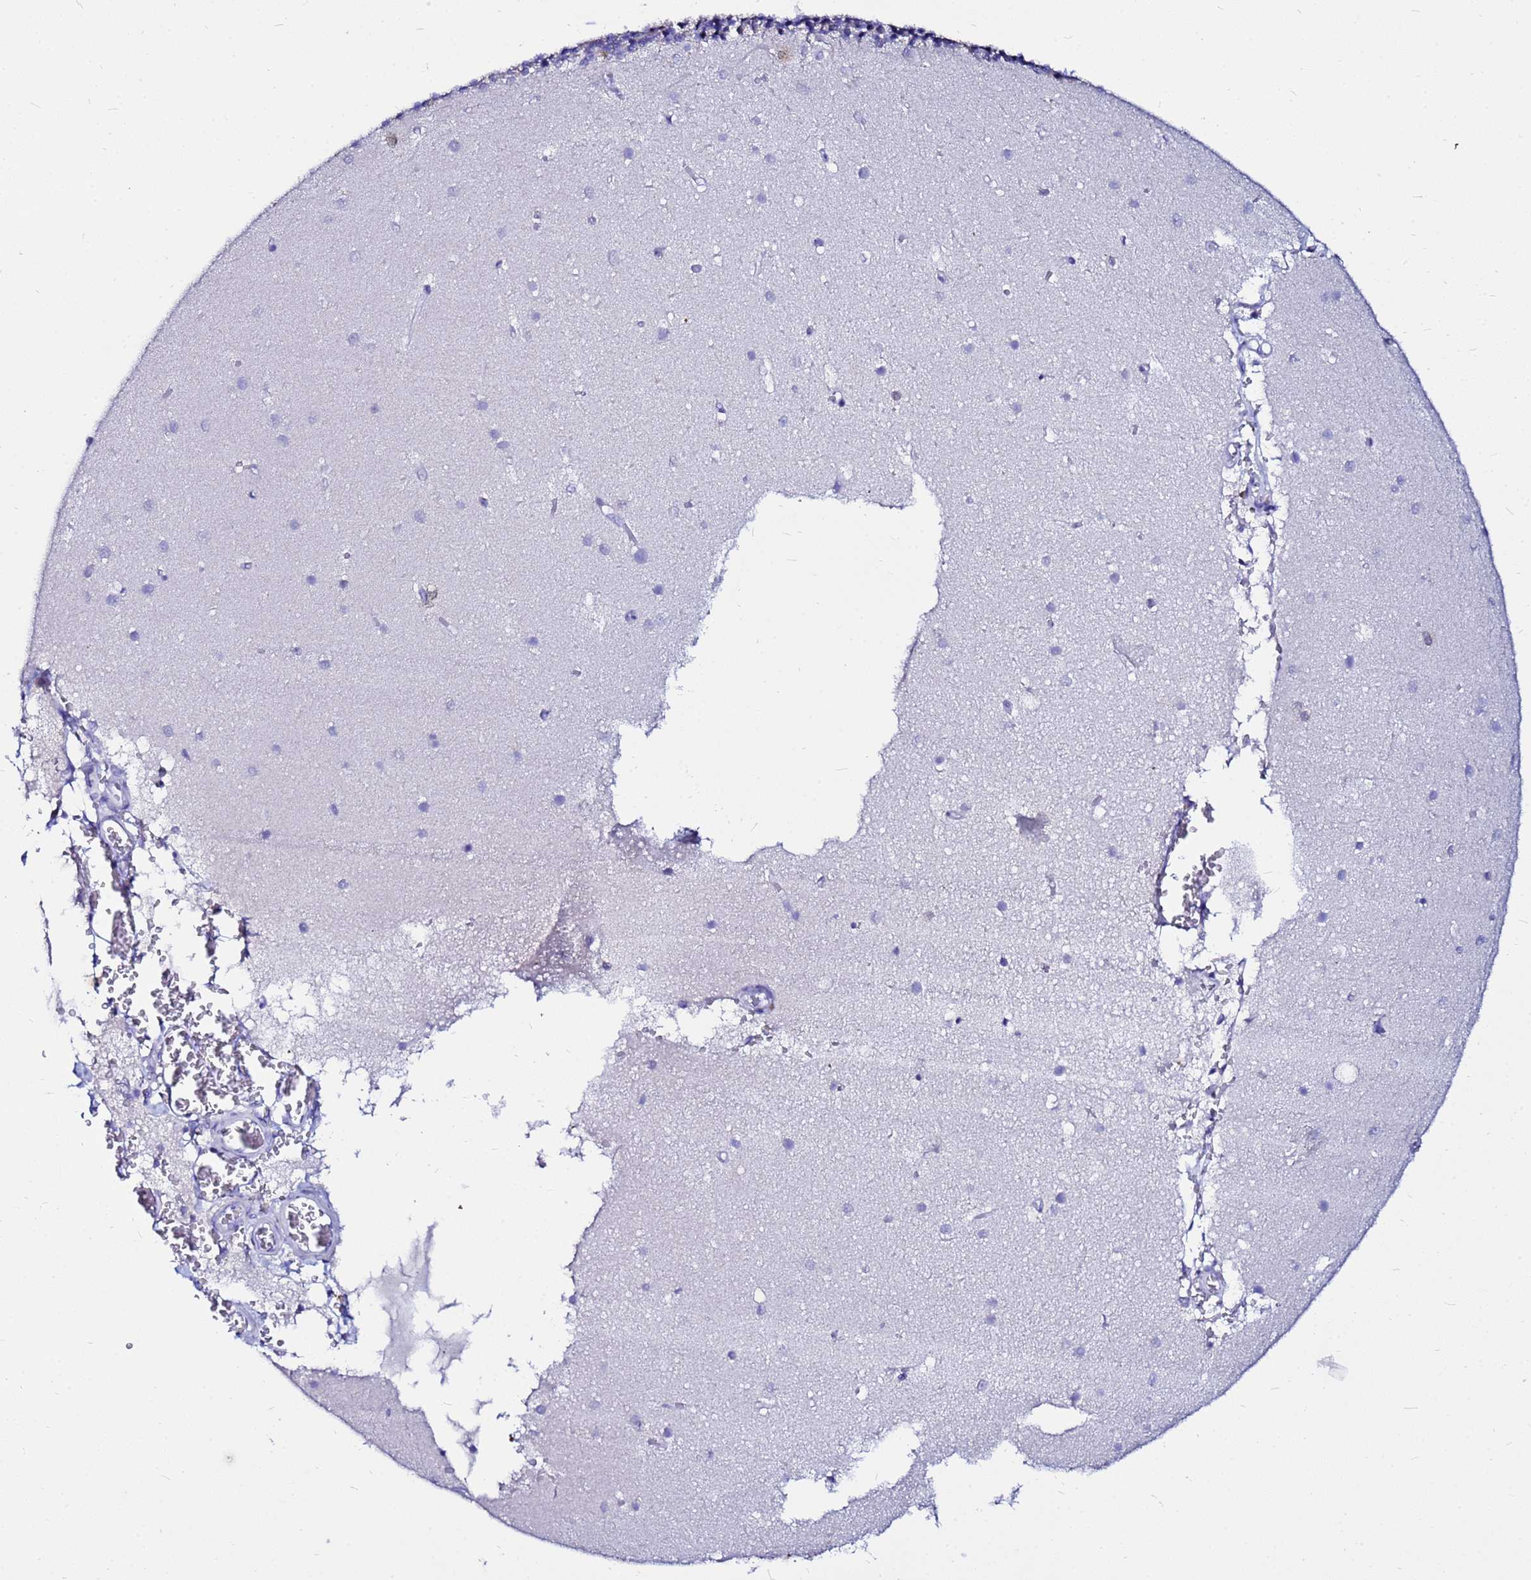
{"staining": {"intensity": "negative", "quantity": "none", "location": "none"}, "tissue": "cerebellum", "cell_type": "Cells in granular layer", "image_type": "normal", "snomed": [{"axis": "morphology", "description": "Normal tissue, NOS"}, {"axis": "topography", "description": "Cerebellum"}], "caption": "Cerebellum was stained to show a protein in brown. There is no significant staining in cells in granular layer. (DAB (3,3'-diaminobenzidine) immunohistochemistry visualized using brightfield microscopy, high magnification).", "gene": "PPP1R14C", "patient": {"sex": "male", "age": 54}}